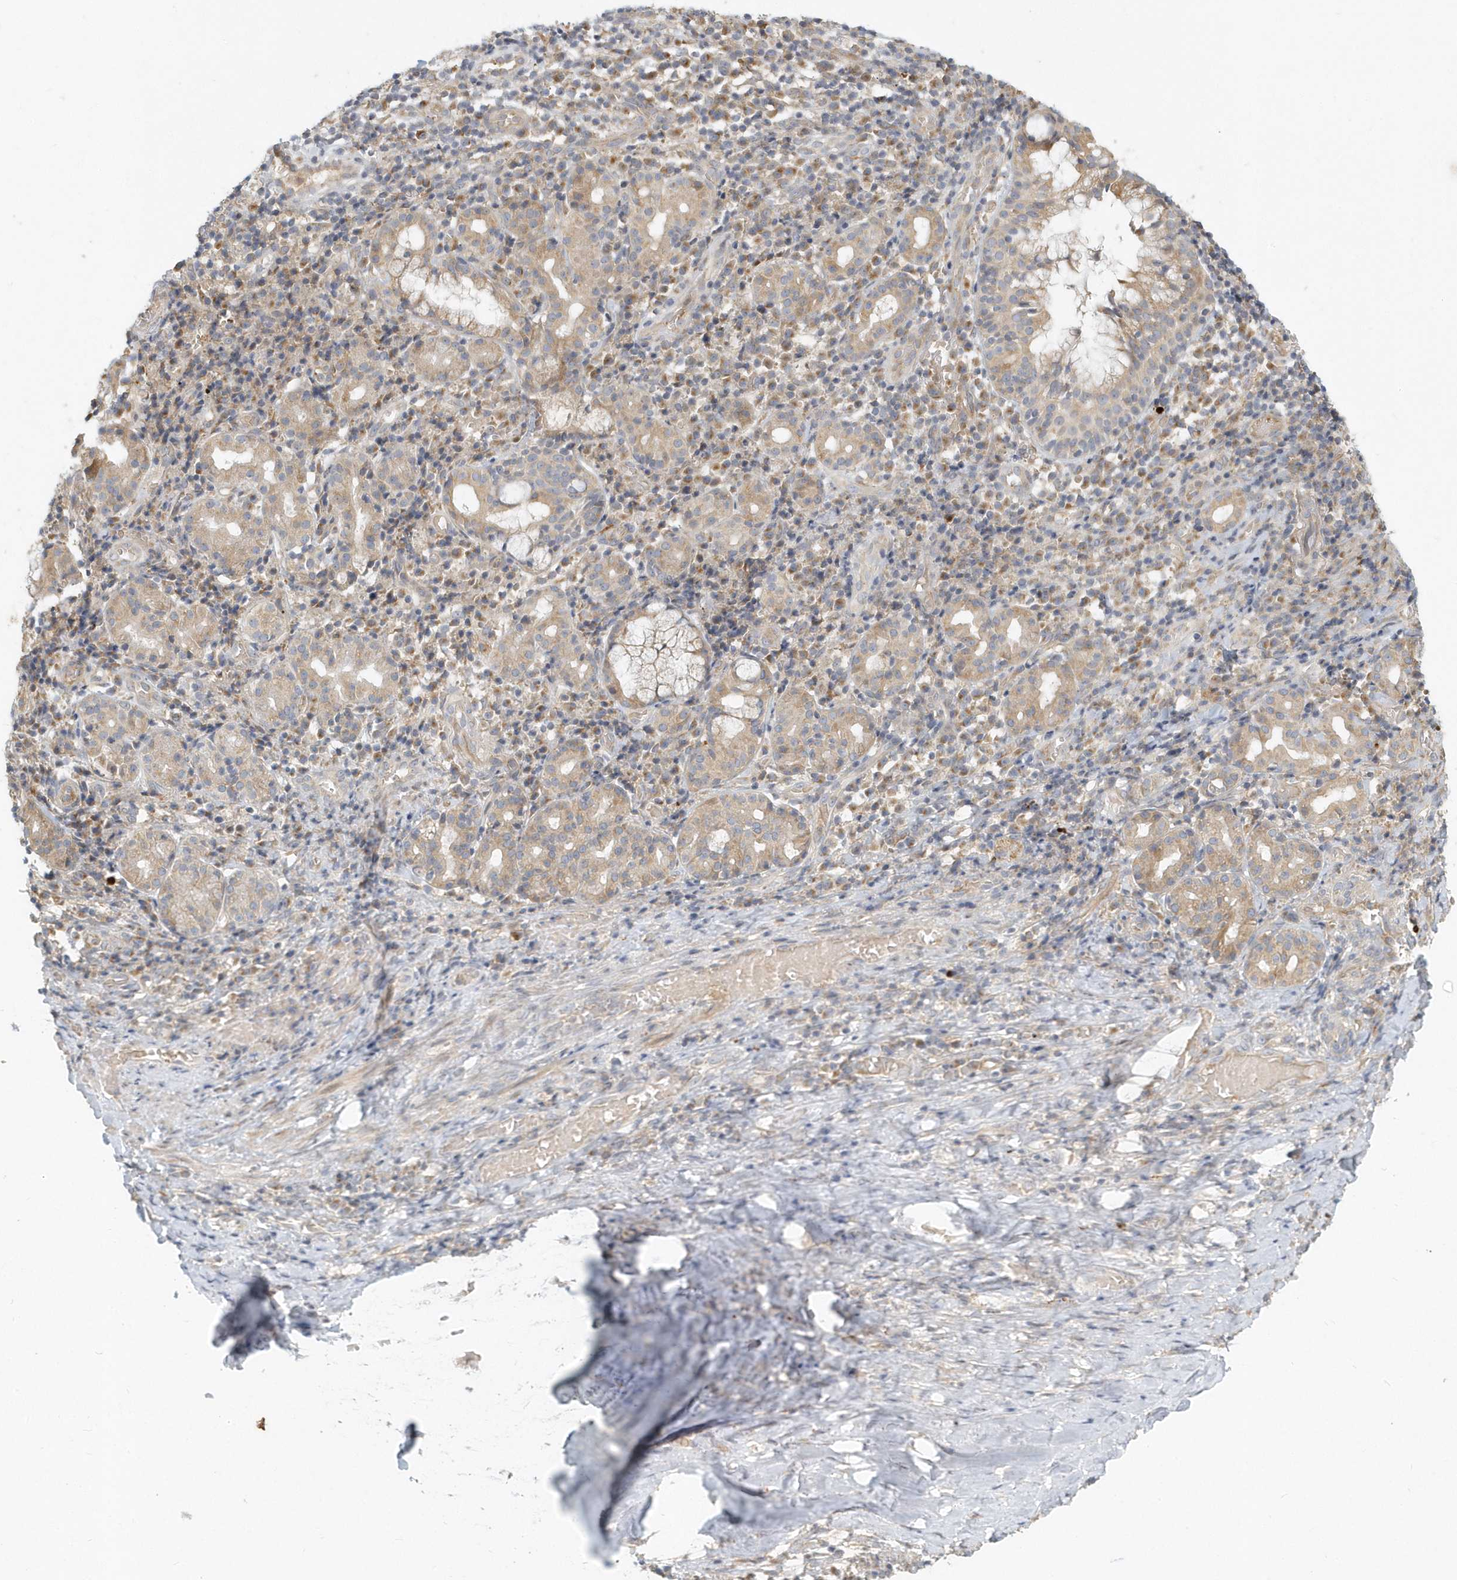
{"staining": {"intensity": "weak", "quantity": "25%-75%", "location": "cytoplasmic/membranous"}, "tissue": "adipose tissue", "cell_type": "Adipocytes", "image_type": "normal", "snomed": [{"axis": "morphology", "description": "Normal tissue, NOS"}, {"axis": "morphology", "description": "Basal cell carcinoma"}, {"axis": "topography", "description": "Cartilage tissue"}, {"axis": "topography", "description": "Nasopharynx"}, {"axis": "topography", "description": "Oral tissue"}], "caption": "Immunohistochemistry image of unremarkable human adipose tissue stained for a protein (brown), which exhibits low levels of weak cytoplasmic/membranous positivity in approximately 25%-75% of adipocytes.", "gene": "NAPB", "patient": {"sex": "female", "age": 77}}